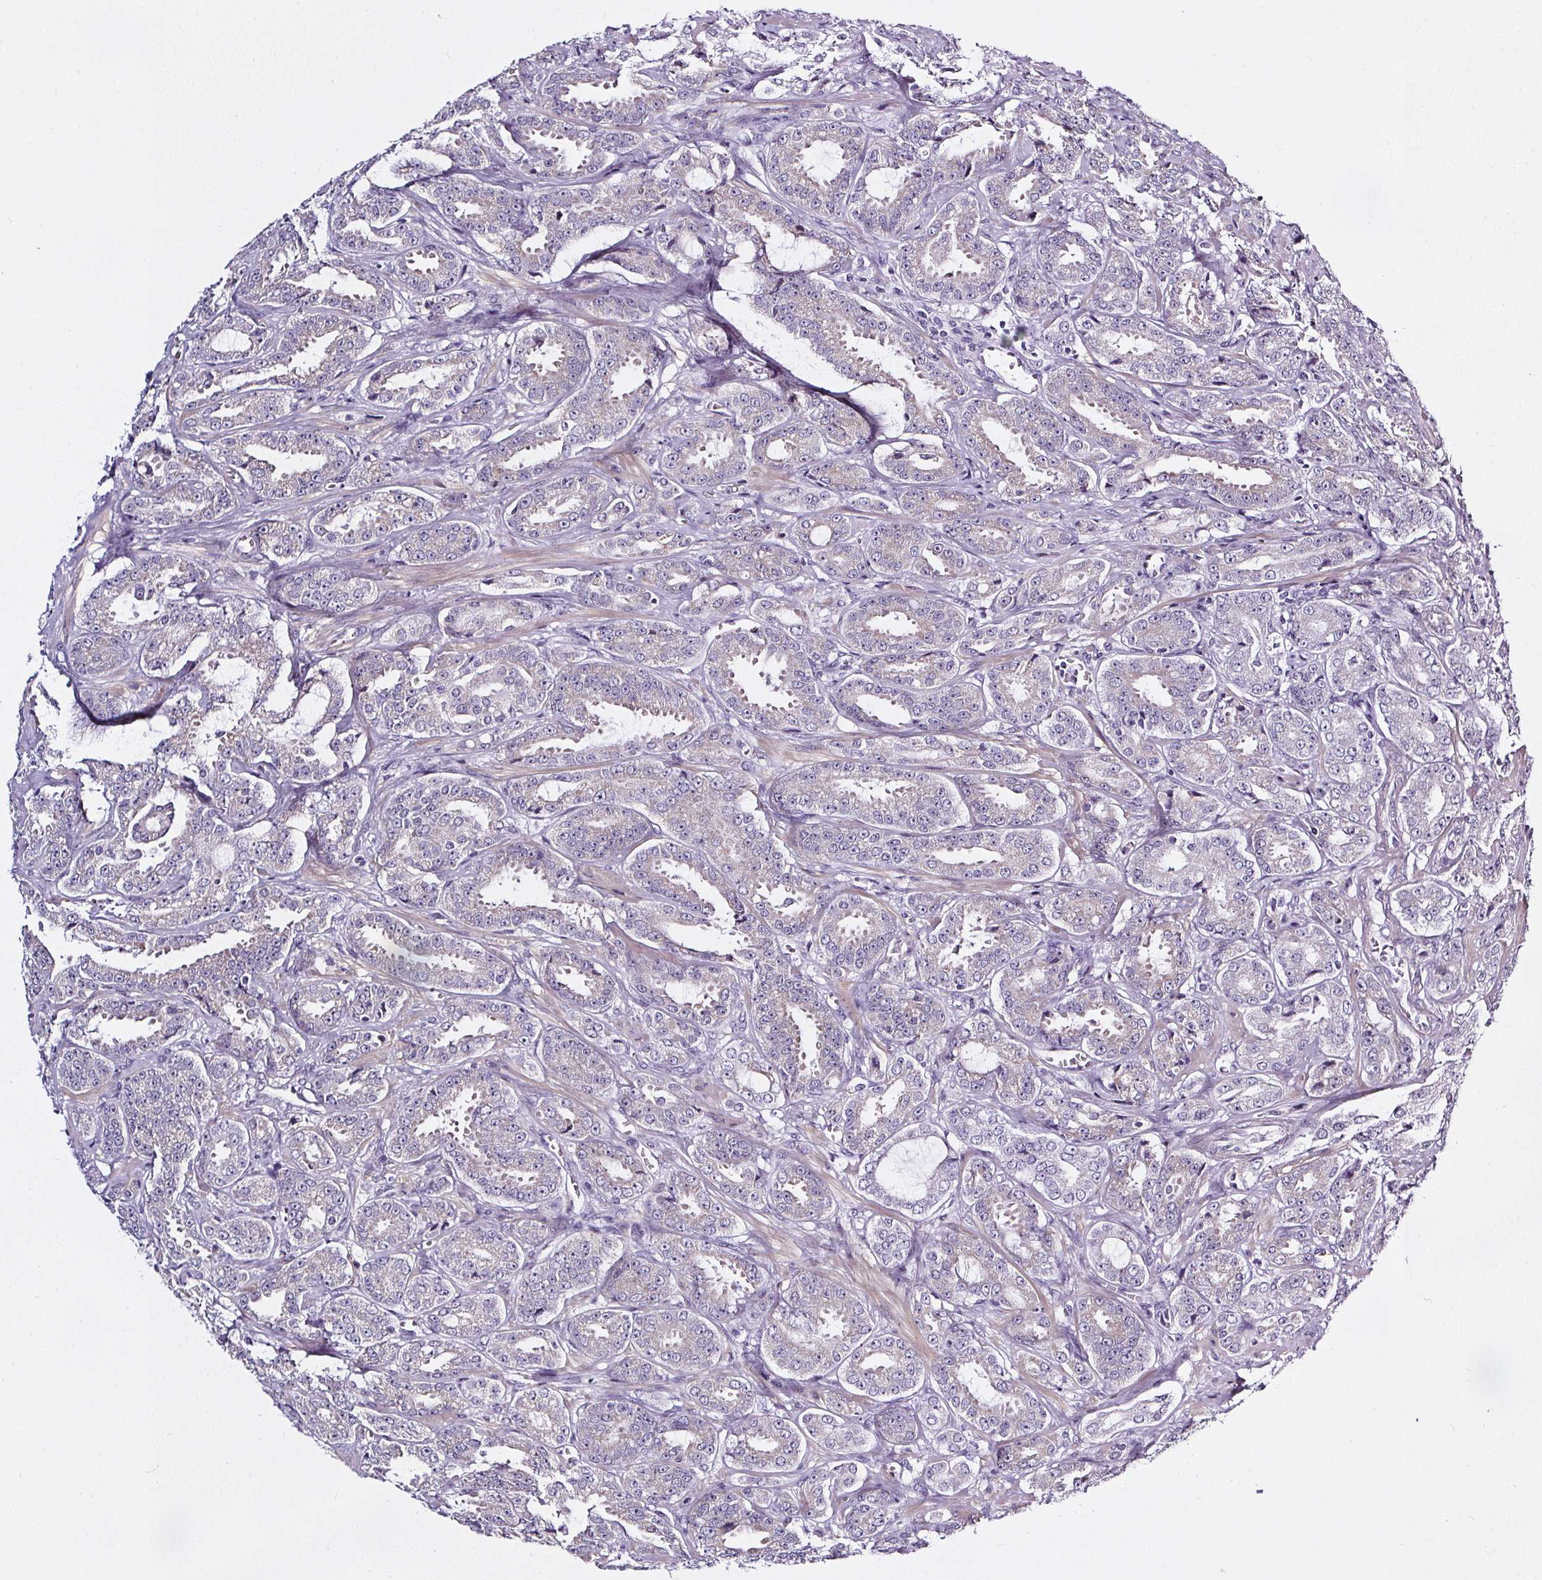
{"staining": {"intensity": "negative", "quantity": "none", "location": "none"}, "tissue": "prostate cancer", "cell_type": "Tumor cells", "image_type": "cancer", "snomed": [{"axis": "morphology", "description": "Adenocarcinoma, High grade"}, {"axis": "topography", "description": "Prostate"}], "caption": "DAB immunohistochemical staining of human adenocarcinoma (high-grade) (prostate) shows no significant staining in tumor cells.", "gene": "ELAVL2", "patient": {"sex": "male", "age": 64}}